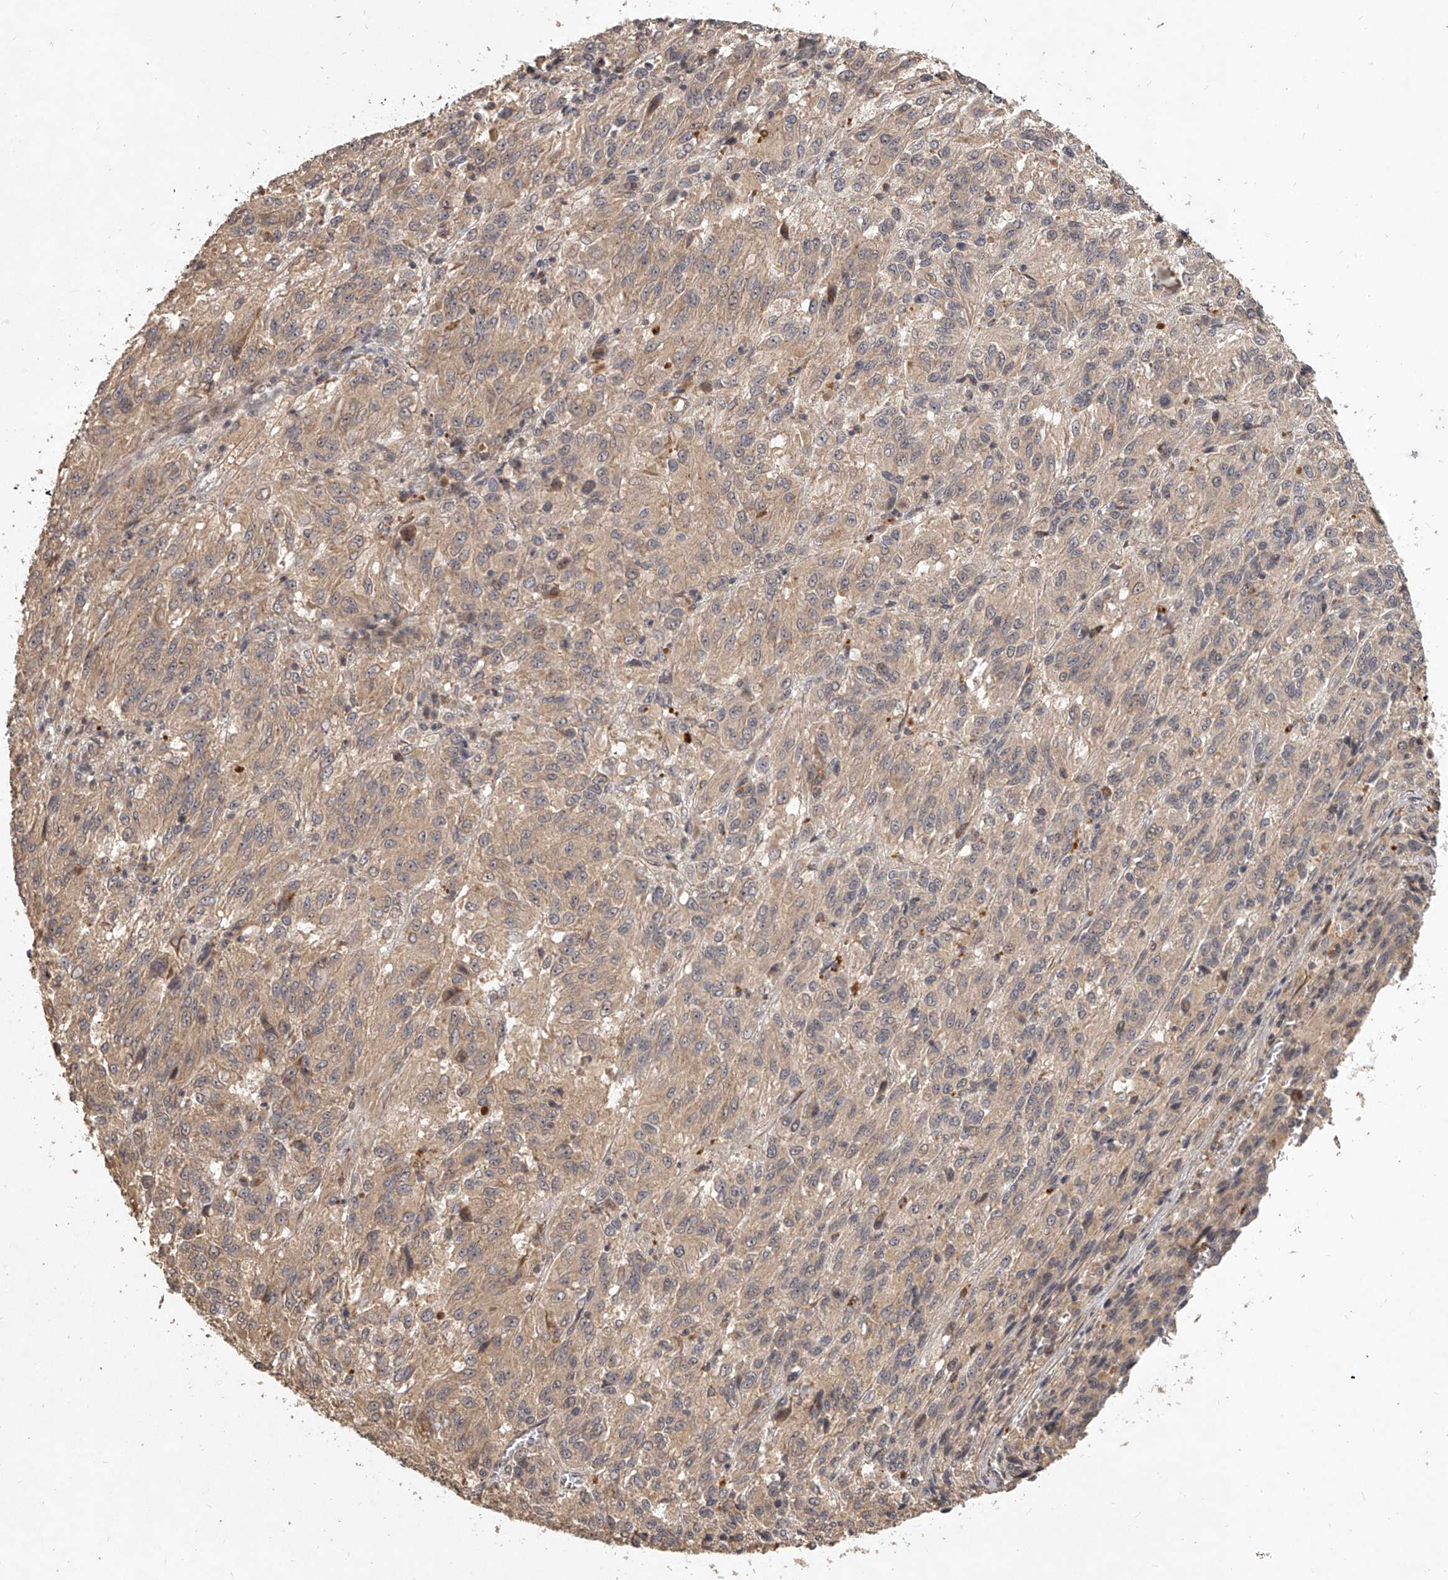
{"staining": {"intensity": "weak", "quantity": ">75%", "location": "cytoplasmic/membranous"}, "tissue": "melanoma", "cell_type": "Tumor cells", "image_type": "cancer", "snomed": [{"axis": "morphology", "description": "Malignant melanoma, Metastatic site"}, {"axis": "topography", "description": "Lung"}], "caption": "Brown immunohistochemical staining in melanoma demonstrates weak cytoplasmic/membranous expression in about >75% of tumor cells. (IHC, brightfield microscopy, high magnification).", "gene": "SLC37A1", "patient": {"sex": "male", "age": 64}}